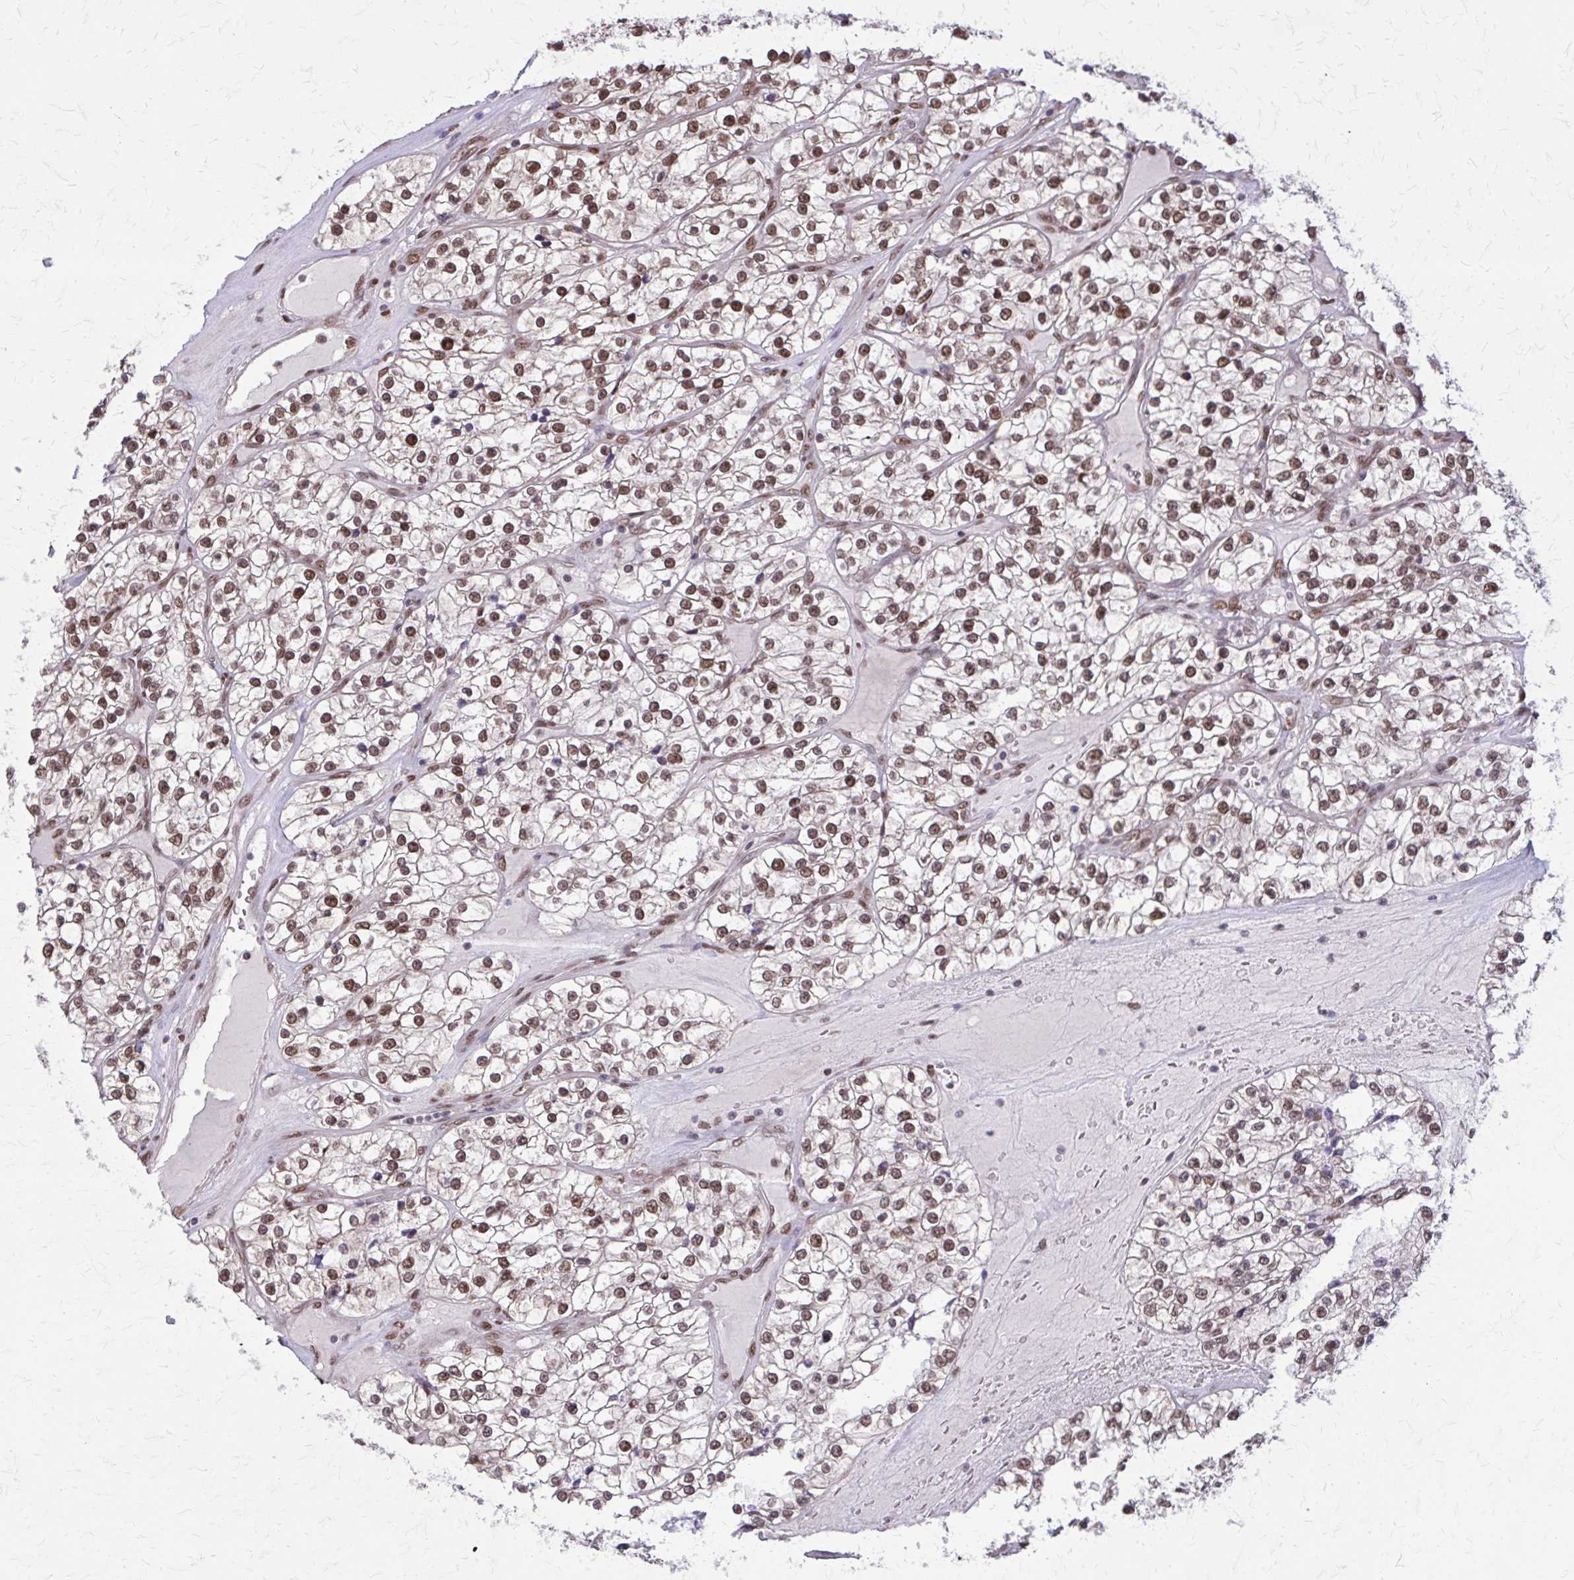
{"staining": {"intensity": "moderate", "quantity": "25%-75%", "location": "nuclear"}, "tissue": "renal cancer", "cell_type": "Tumor cells", "image_type": "cancer", "snomed": [{"axis": "morphology", "description": "Adenocarcinoma, NOS"}, {"axis": "topography", "description": "Kidney"}], "caption": "IHC image of neoplastic tissue: renal adenocarcinoma stained using immunohistochemistry displays medium levels of moderate protein expression localized specifically in the nuclear of tumor cells, appearing as a nuclear brown color.", "gene": "TTF1", "patient": {"sex": "female", "age": 57}}